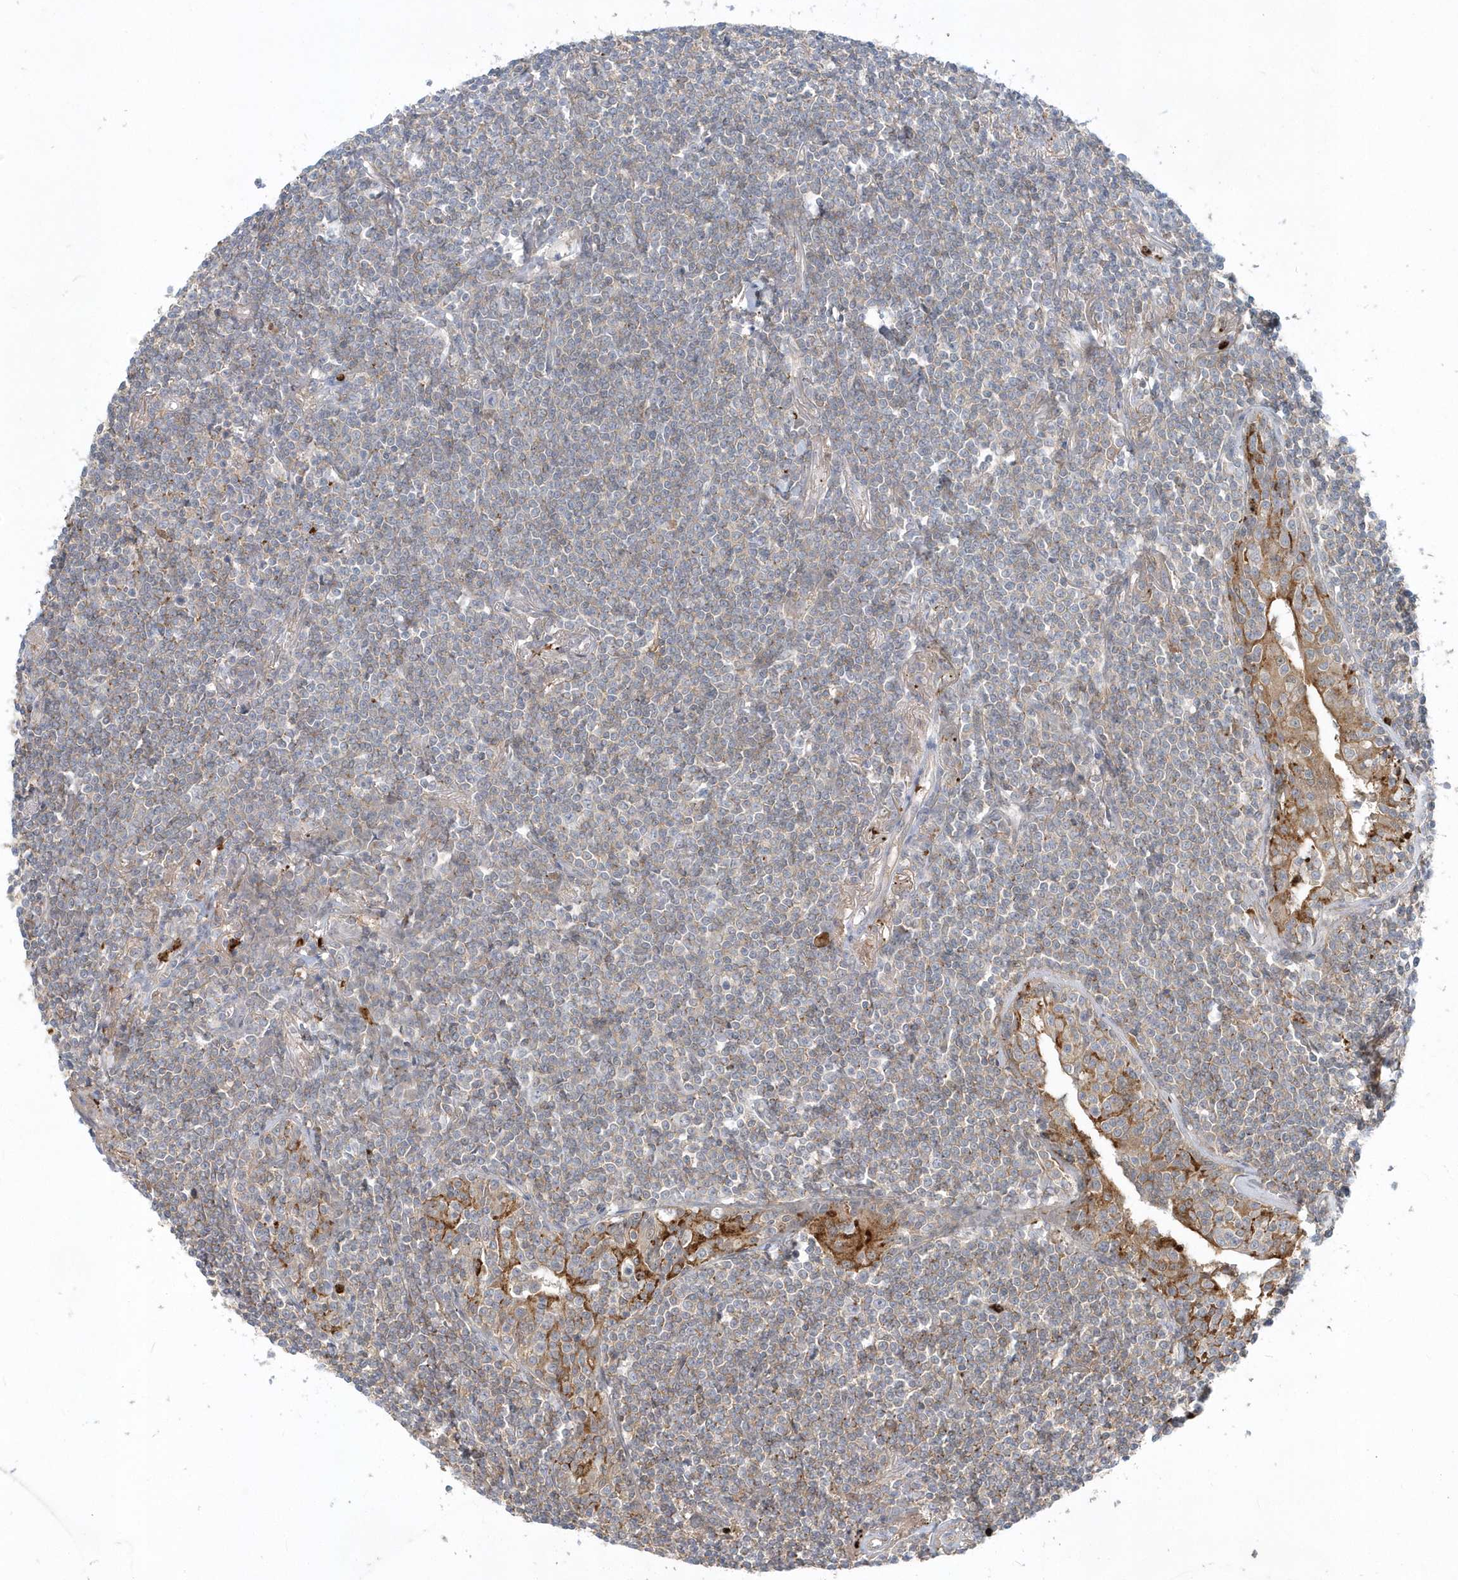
{"staining": {"intensity": "weak", "quantity": "25%-75%", "location": "cytoplasmic/membranous"}, "tissue": "lymphoma", "cell_type": "Tumor cells", "image_type": "cancer", "snomed": [{"axis": "morphology", "description": "Malignant lymphoma, non-Hodgkin's type, Low grade"}, {"axis": "topography", "description": "Lung"}], "caption": "A low amount of weak cytoplasmic/membranous positivity is seen in about 25%-75% of tumor cells in lymphoma tissue.", "gene": "RNF7", "patient": {"sex": "female", "age": 71}}